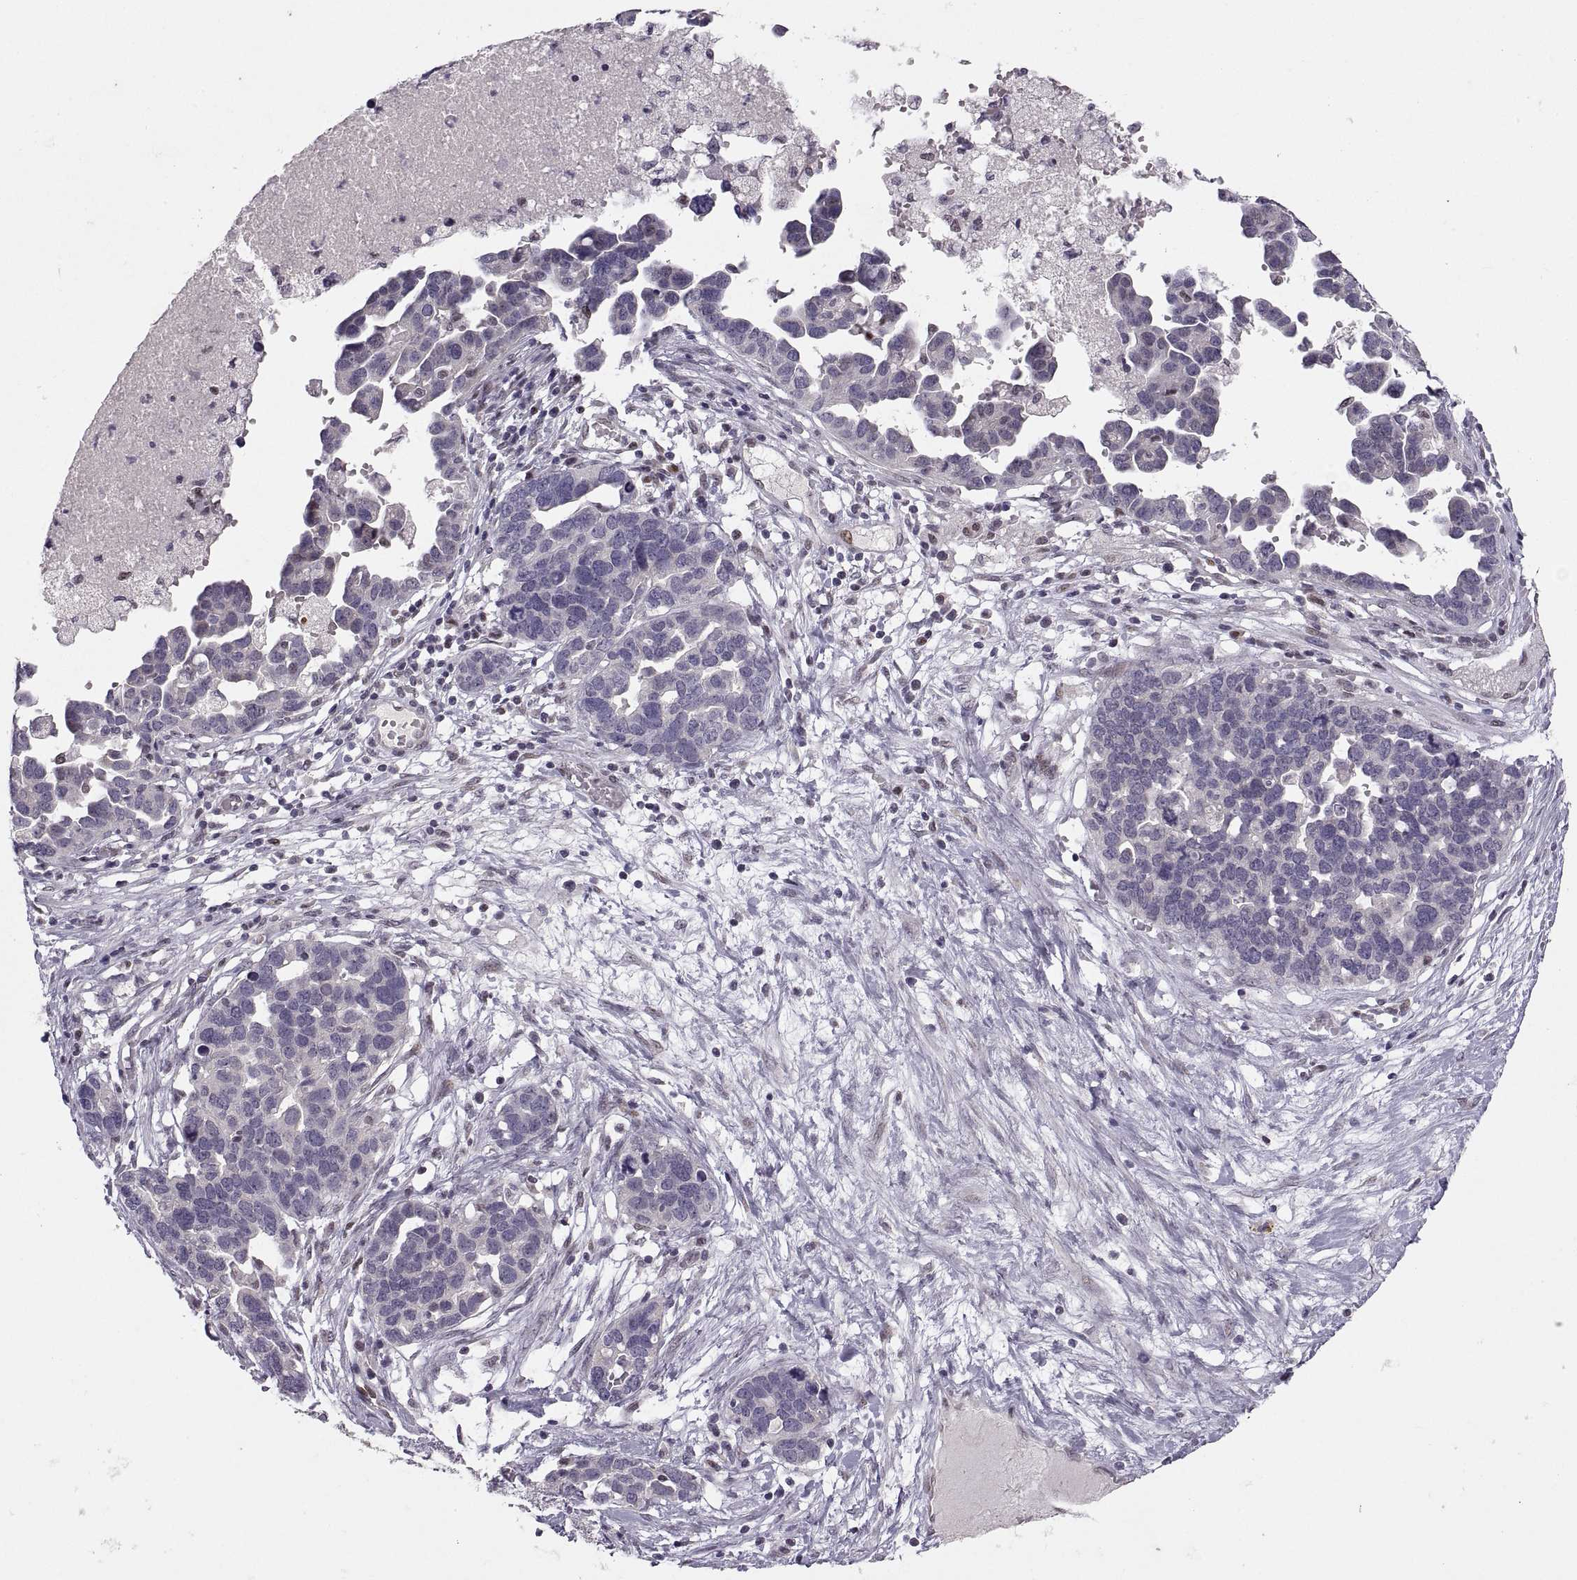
{"staining": {"intensity": "negative", "quantity": "none", "location": "none"}, "tissue": "ovarian cancer", "cell_type": "Tumor cells", "image_type": "cancer", "snomed": [{"axis": "morphology", "description": "Cystadenocarcinoma, serous, NOS"}, {"axis": "topography", "description": "Ovary"}], "caption": "Protein analysis of ovarian serous cystadenocarcinoma exhibits no significant expression in tumor cells. (Brightfield microscopy of DAB immunohistochemistry (IHC) at high magnification).", "gene": "SNAI1", "patient": {"sex": "female", "age": 54}}